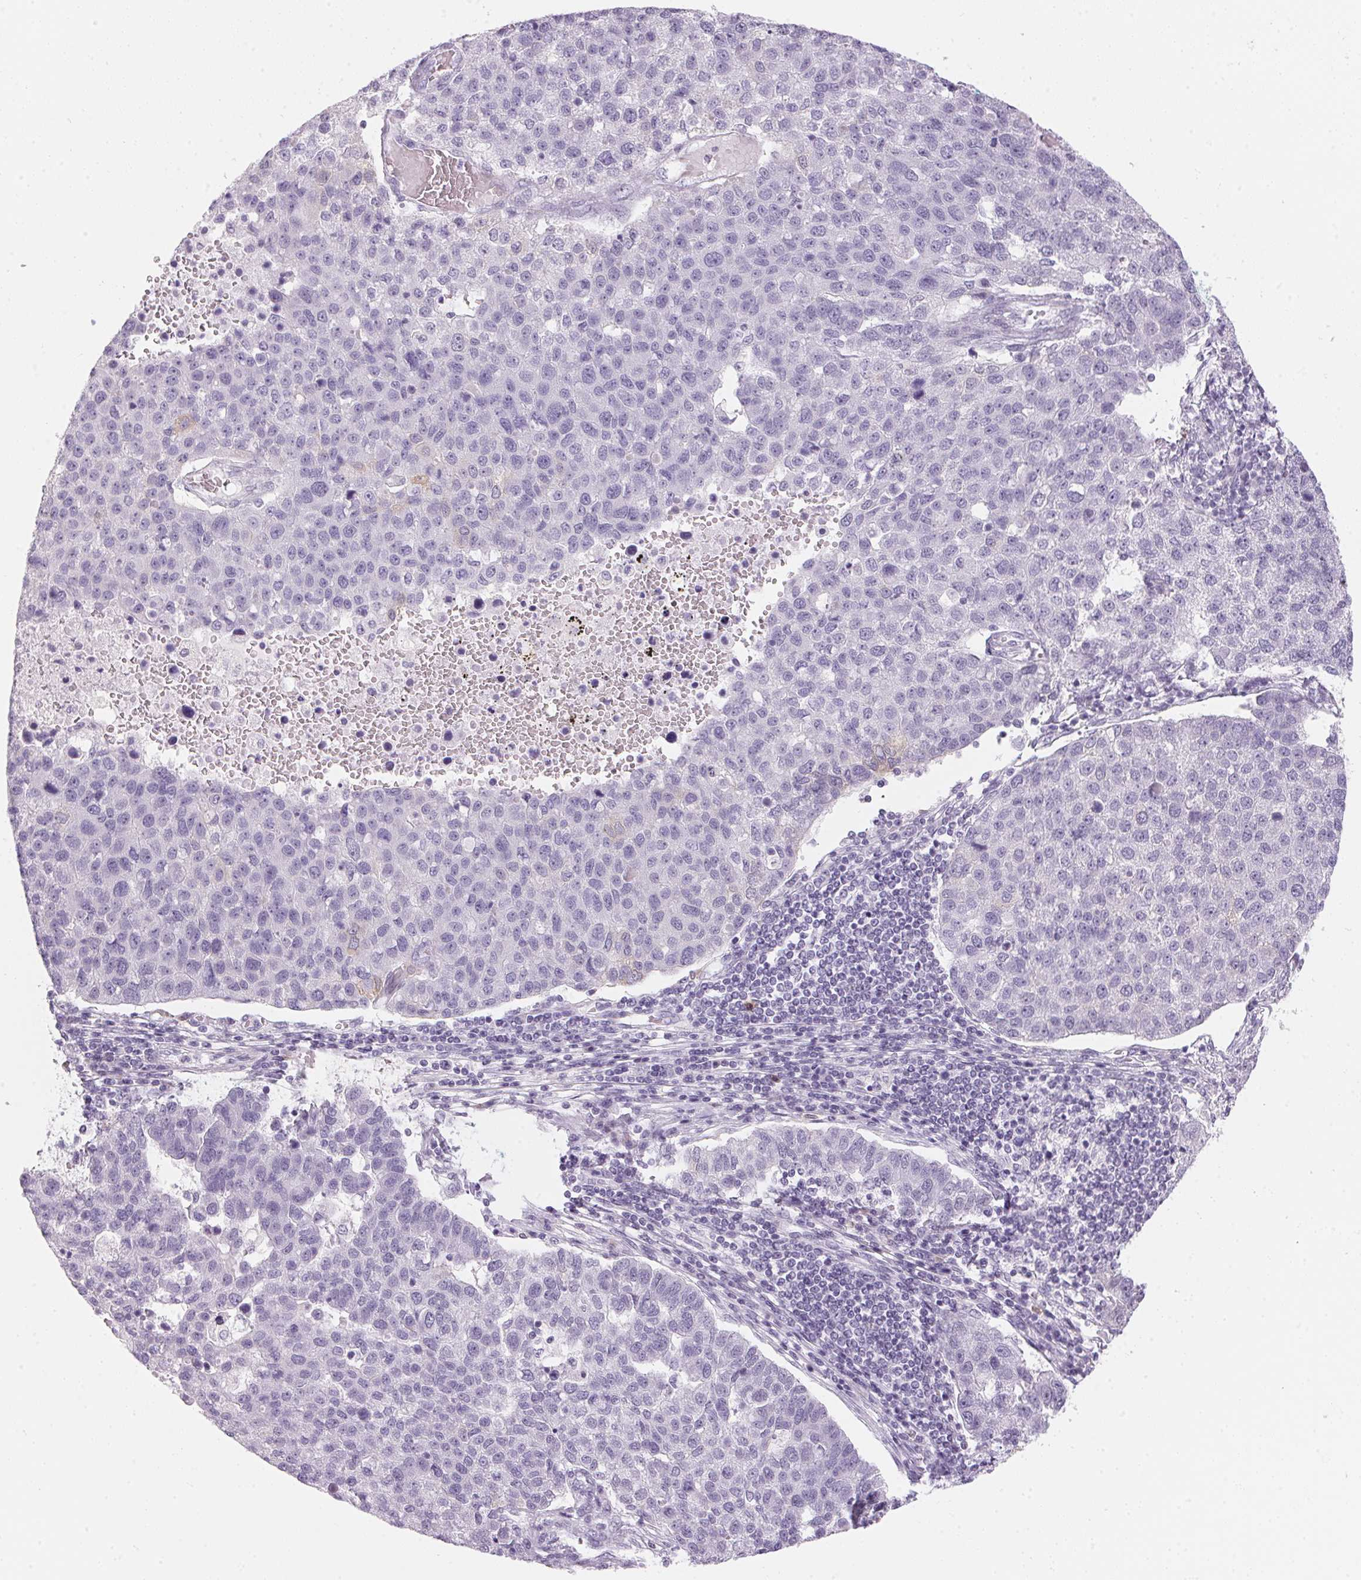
{"staining": {"intensity": "negative", "quantity": "none", "location": "none"}, "tissue": "pancreatic cancer", "cell_type": "Tumor cells", "image_type": "cancer", "snomed": [{"axis": "morphology", "description": "Adenocarcinoma, NOS"}, {"axis": "topography", "description": "Pancreas"}], "caption": "The IHC photomicrograph has no significant expression in tumor cells of pancreatic cancer (adenocarcinoma) tissue.", "gene": "CADPS", "patient": {"sex": "female", "age": 61}}